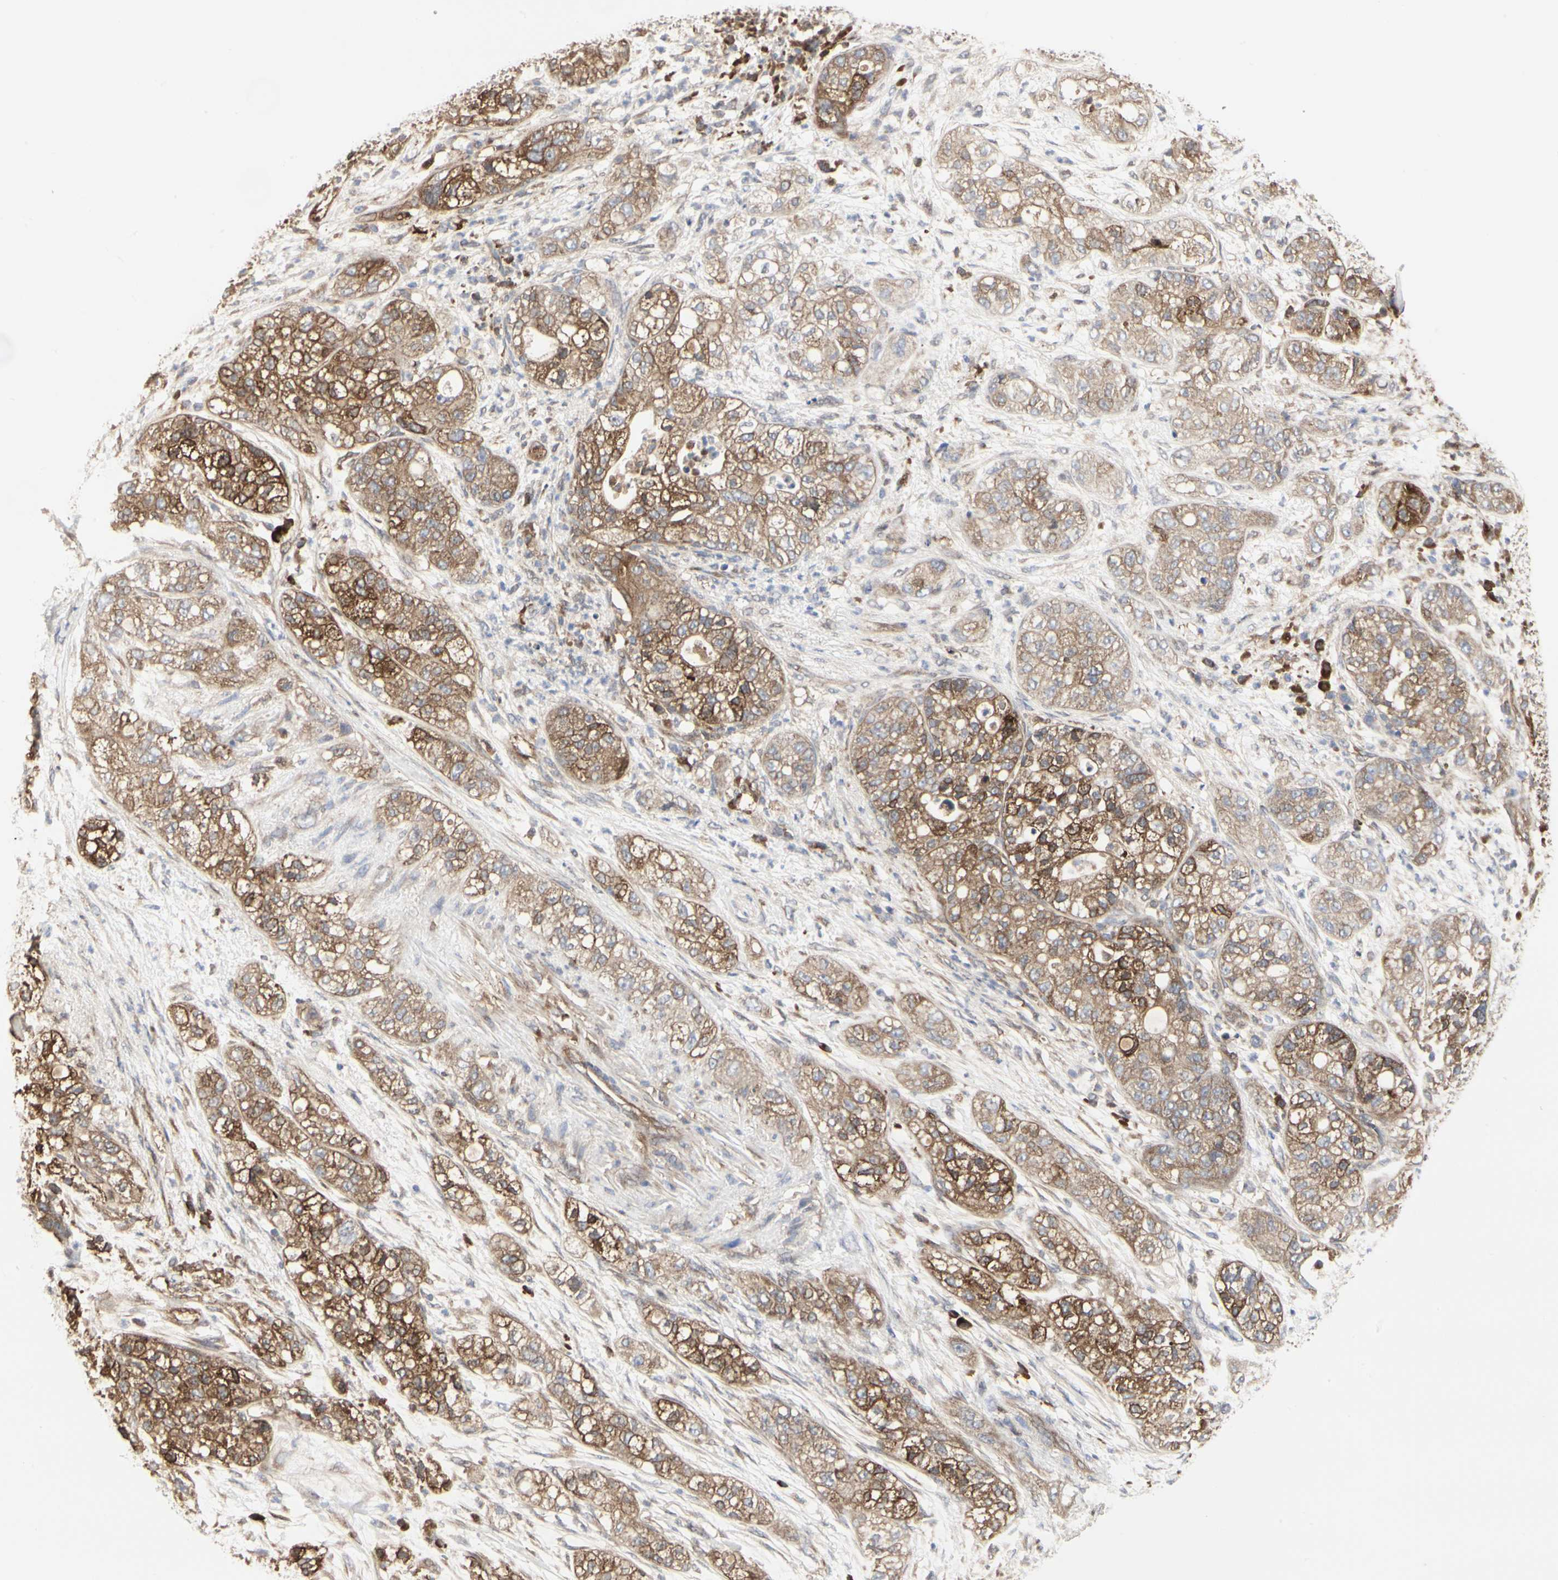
{"staining": {"intensity": "moderate", "quantity": ">75%", "location": "cytoplasmic/membranous"}, "tissue": "pancreatic cancer", "cell_type": "Tumor cells", "image_type": "cancer", "snomed": [{"axis": "morphology", "description": "Adenocarcinoma, NOS"}, {"axis": "topography", "description": "Pancreas"}], "caption": "The photomicrograph reveals staining of pancreatic adenocarcinoma, revealing moderate cytoplasmic/membranous protein staining (brown color) within tumor cells.", "gene": "C3orf52", "patient": {"sex": "female", "age": 78}}